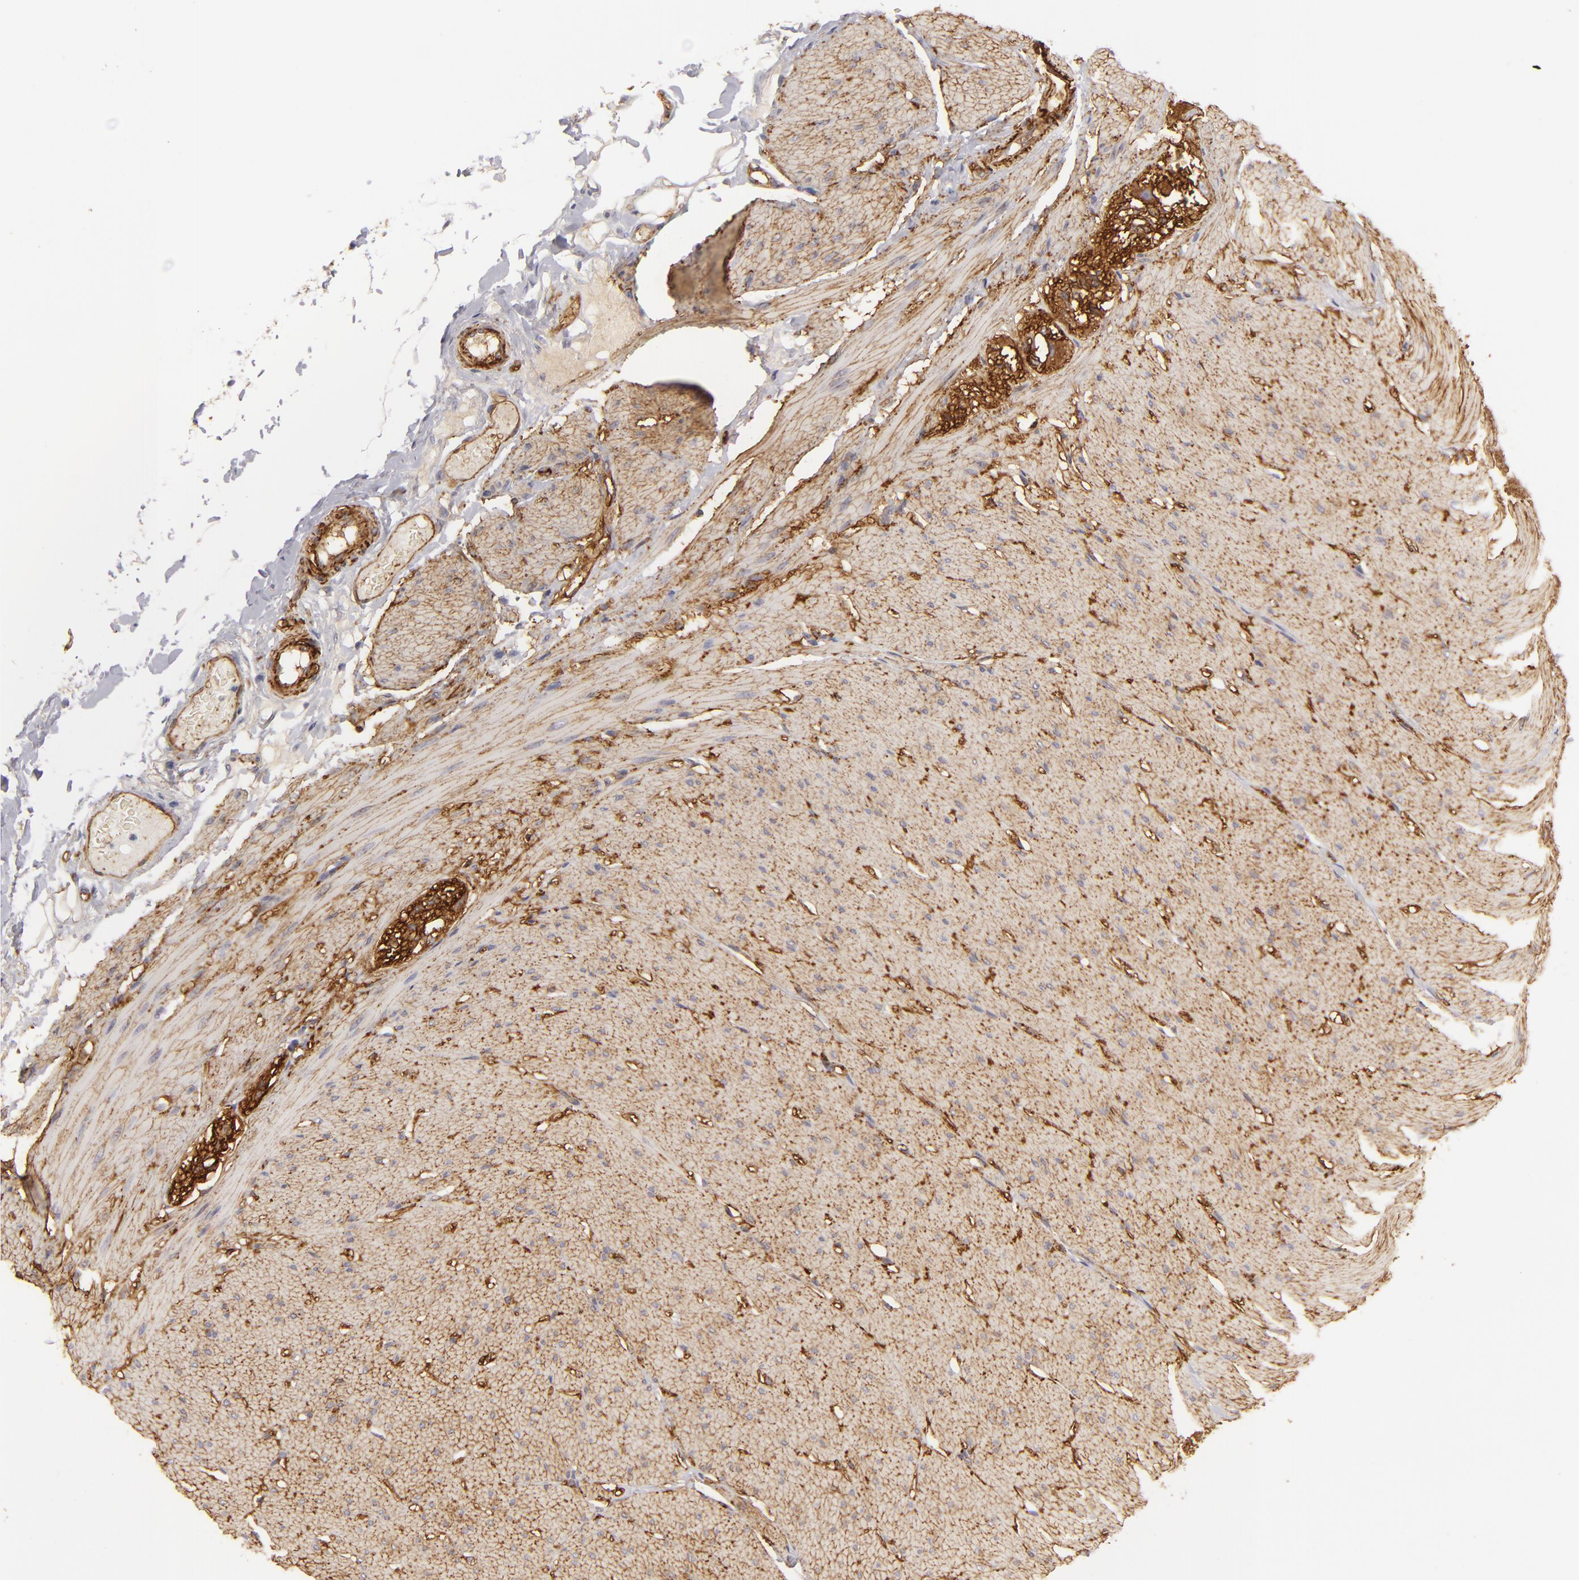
{"staining": {"intensity": "moderate", "quantity": ">75%", "location": "cytoplasmic/membranous"}, "tissue": "smooth muscle", "cell_type": "Smooth muscle cells", "image_type": "normal", "snomed": [{"axis": "morphology", "description": "Normal tissue, NOS"}, {"axis": "topography", "description": "Smooth muscle"}, {"axis": "topography", "description": "Colon"}], "caption": "Immunohistochemical staining of normal smooth muscle exhibits medium levels of moderate cytoplasmic/membranous staining in about >75% of smooth muscle cells. The protein is stained brown, and the nuclei are stained in blue (DAB (3,3'-diaminobenzidine) IHC with brightfield microscopy, high magnification).", "gene": "MCAM", "patient": {"sex": "male", "age": 67}}